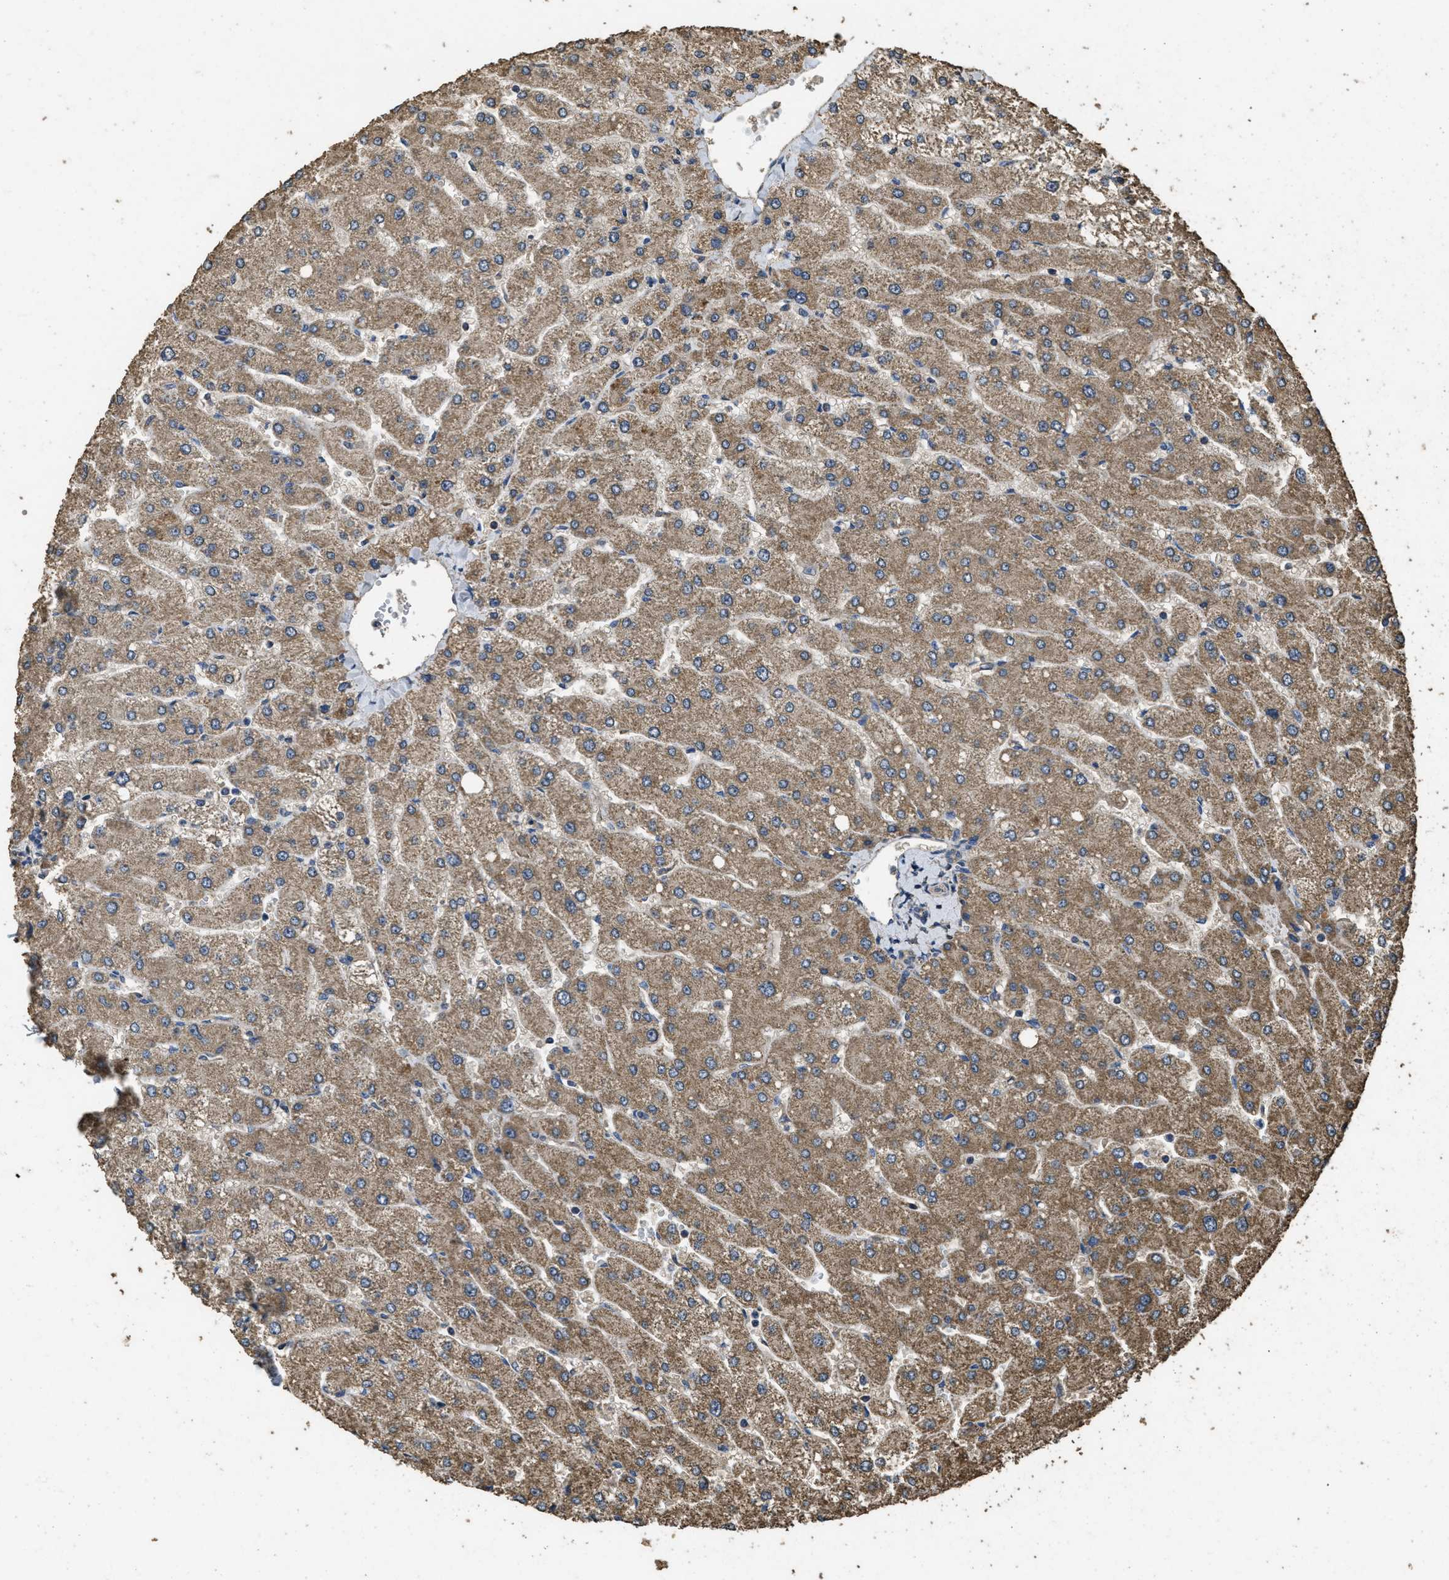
{"staining": {"intensity": "weak", "quantity": ">75%", "location": "cytoplasmic/membranous"}, "tissue": "liver", "cell_type": "Cholangiocytes", "image_type": "normal", "snomed": [{"axis": "morphology", "description": "Normal tissue, NOS"}, {"axis": "topography", "description": "Liver"}], "caption": "The histopathology image exhibits immunohistochemical staining of benign liver. There is weak cytoplasmic/membranous staining is present in about >75% of cholangiocytes. Immunohistochemistry (ihc) stains the protein of interest in brown and the nuclei are stained blue.", "gene": "CYRIA", "patient": {"sex": "male", "age": 55}}